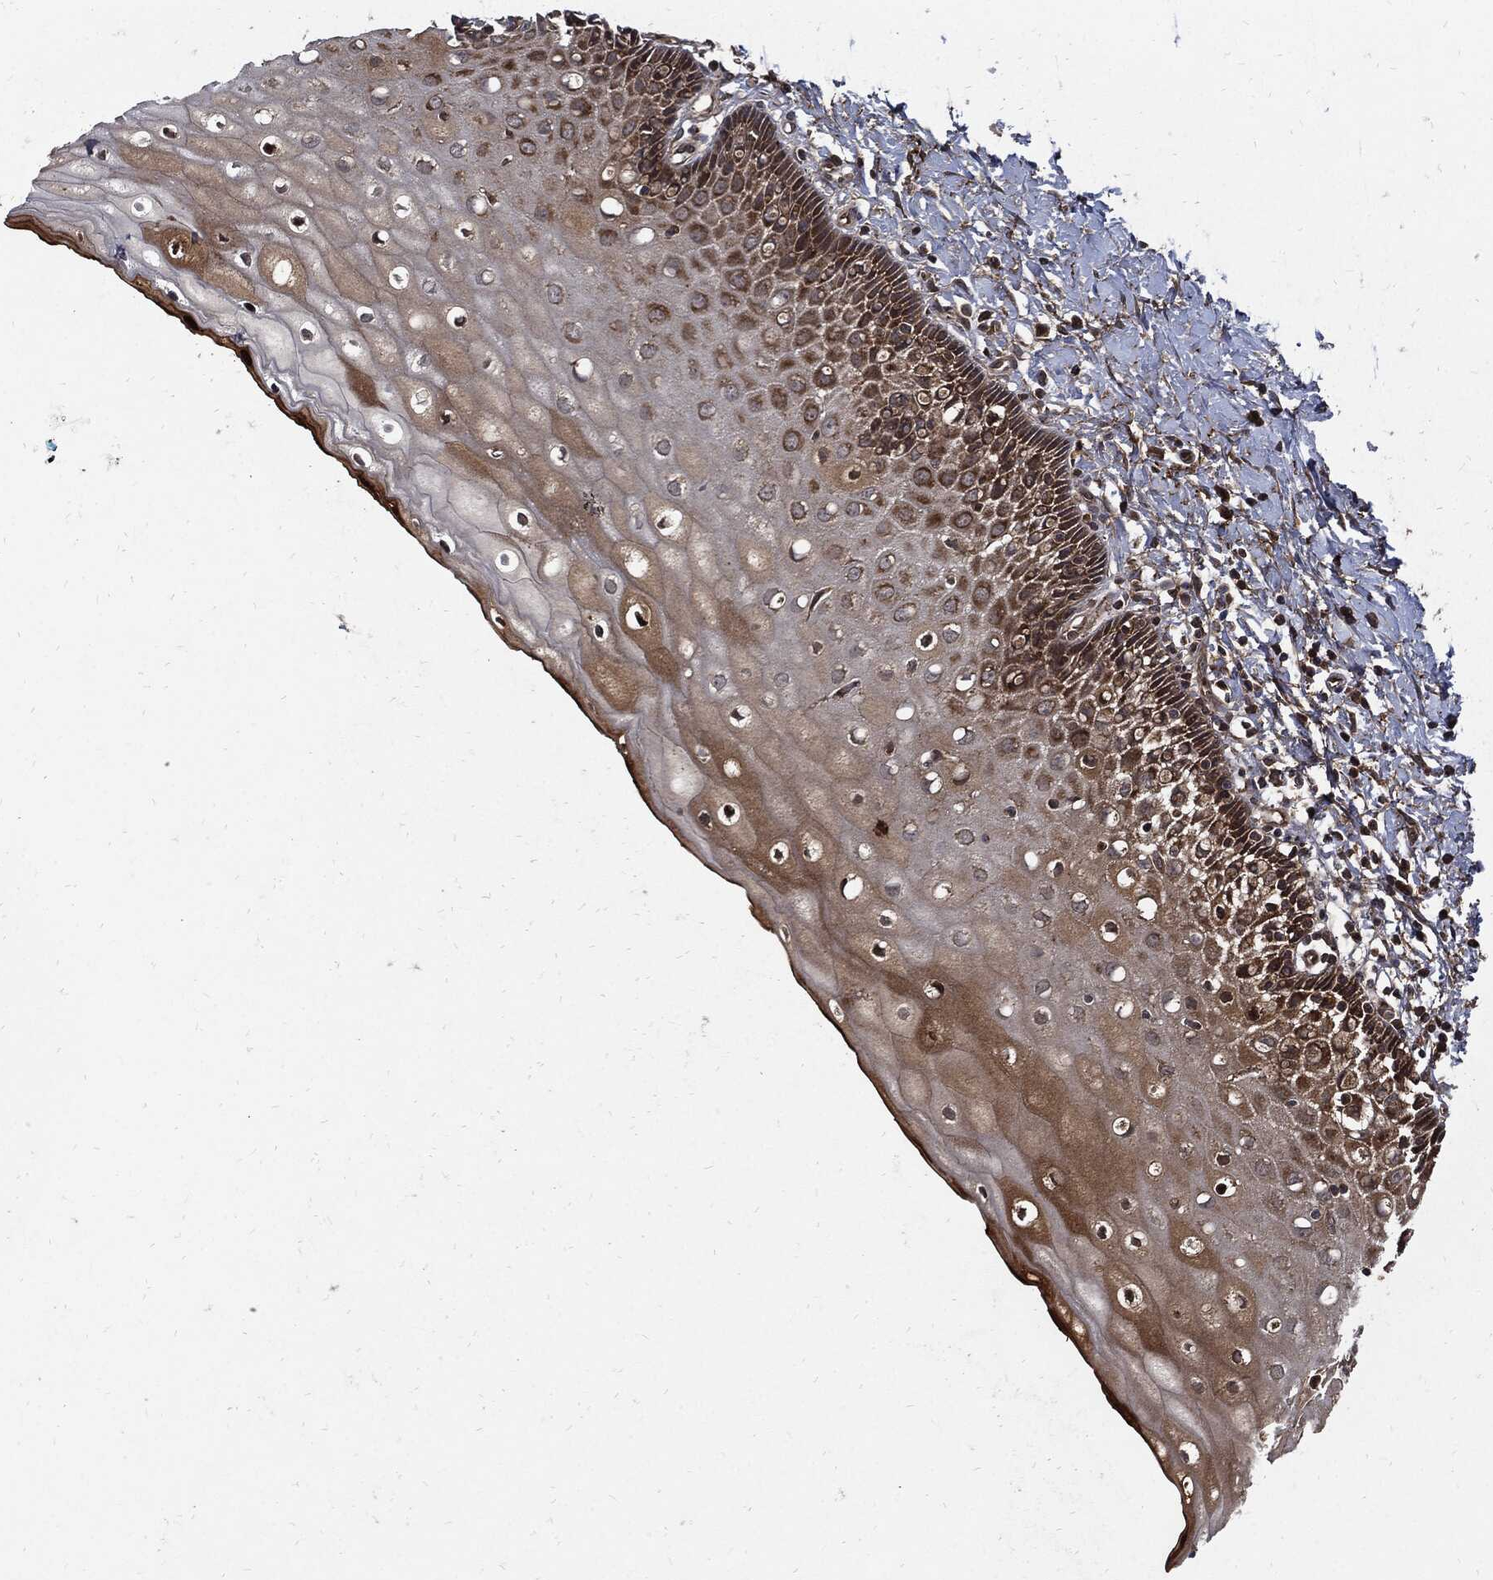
{"staining": {"intensity": "strong", "quantity": ">75%", "location": "cytoplasmic/membranous"}, "tissue": "cervix", "cell_type": "Glandular cells", "image_type": "normal", "snomed": [{"axis": "morphology", "description": "Normal tissue, NOS"}, {"axis": "topography", "description": "Cervix"}], "caption": "Human cervix stained with a protein marker demonstrates strong staining in glandular cells.", "gene": "CLU", "patient": {"sex": "female", "age": 37}}